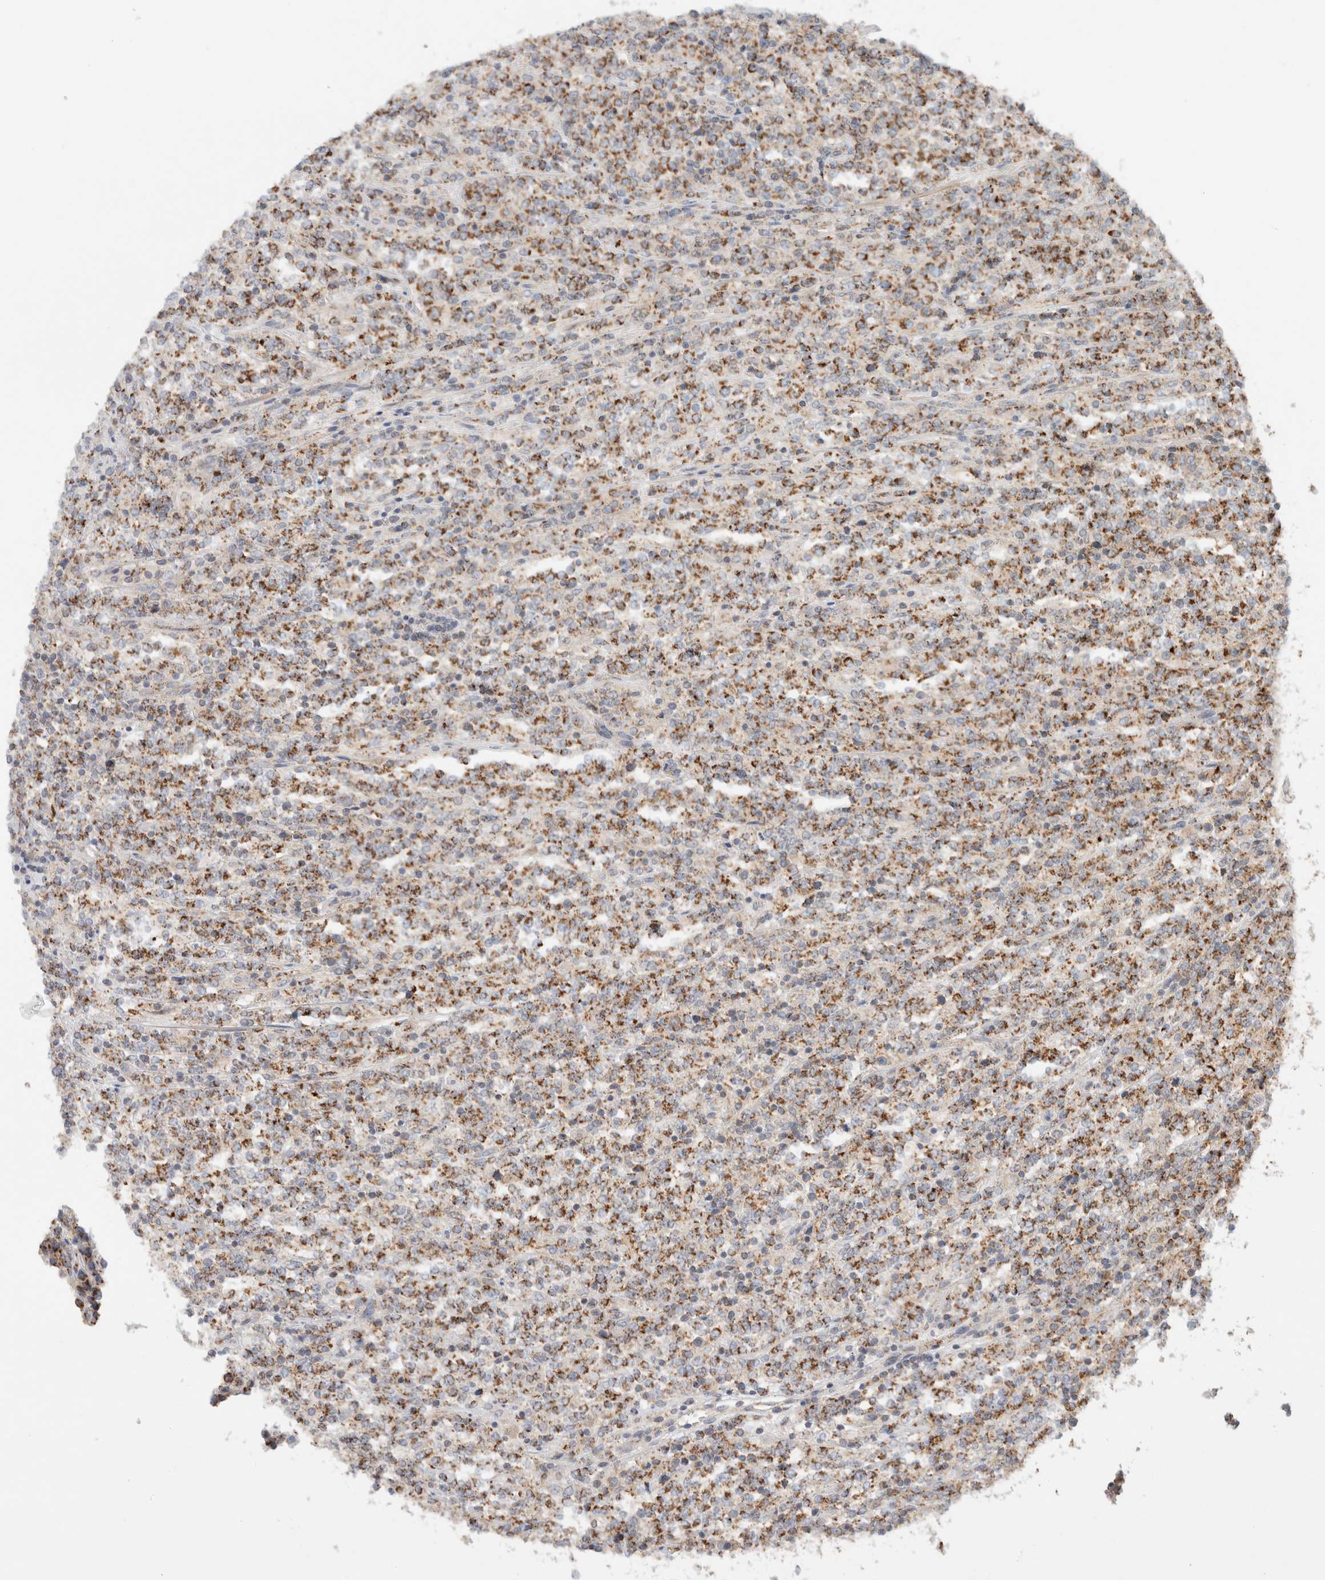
{"staining": {"intensity": "moderate", "quantity": ">75%", "location": "cytoplasmic/membranous"}, "tissue": "lymphoma", "cell_type": "Tumor cells", "image_type": "cancer", "snomed": [{"axis": "morphology", "description": "Malignant lymphoma, non-Hodgkin's type, High grade"}, {"axis": "topography", "description": "Soft tissue"}], "caption": "Protein staining exhibits moderate cytoplasmic/membranous staining in about >75% of tumor cells in malignant lymphoma, non-Hodgkin's type (high-grade). (IHC, brightfield microscopy, high magnification).", "gene": "MRM3", "patient": {"sex": "male", "age": 18}}